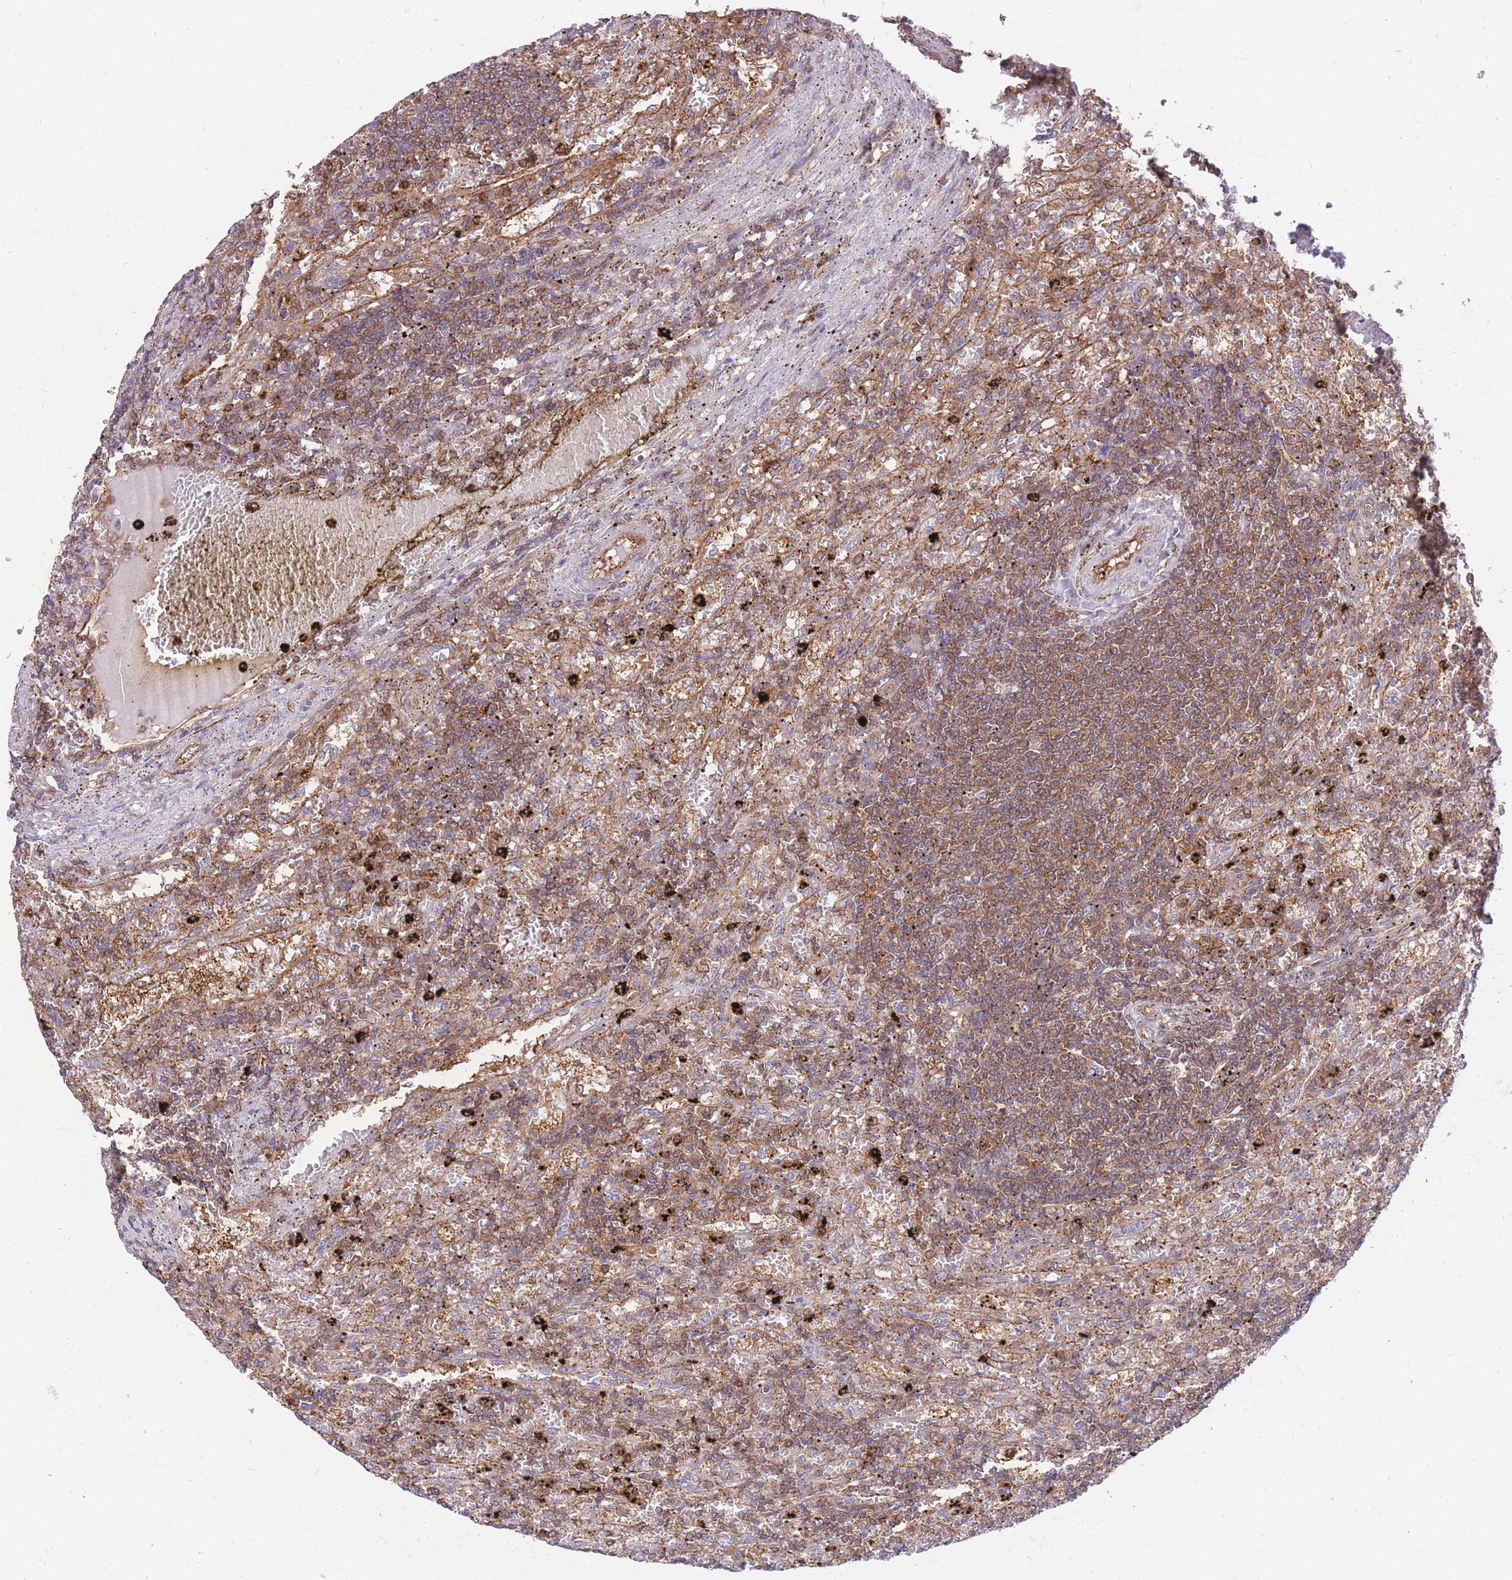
{"staining": {"intensity": "moderate", "quantity": "25%-75%", "location": "cytoplasmic/membranous"}, "tissue": "lymphoma", "cell_type": "Tumor cells", "image_type": "cancer", "snomed": [{"axis": "morphology", "description": "Malignant lymphoma, non-Hodgkin's type, Low grade"}, {"axis": "topography", "description": "Spleen"}], "caption": "Protein staining demonstrates moderate cytoplasmic/membranous staining in approximately 25%-75% of tumor cells in lymphoma.", "gene": "GGA1", "patient": {"sex": "male", "age": 76}}